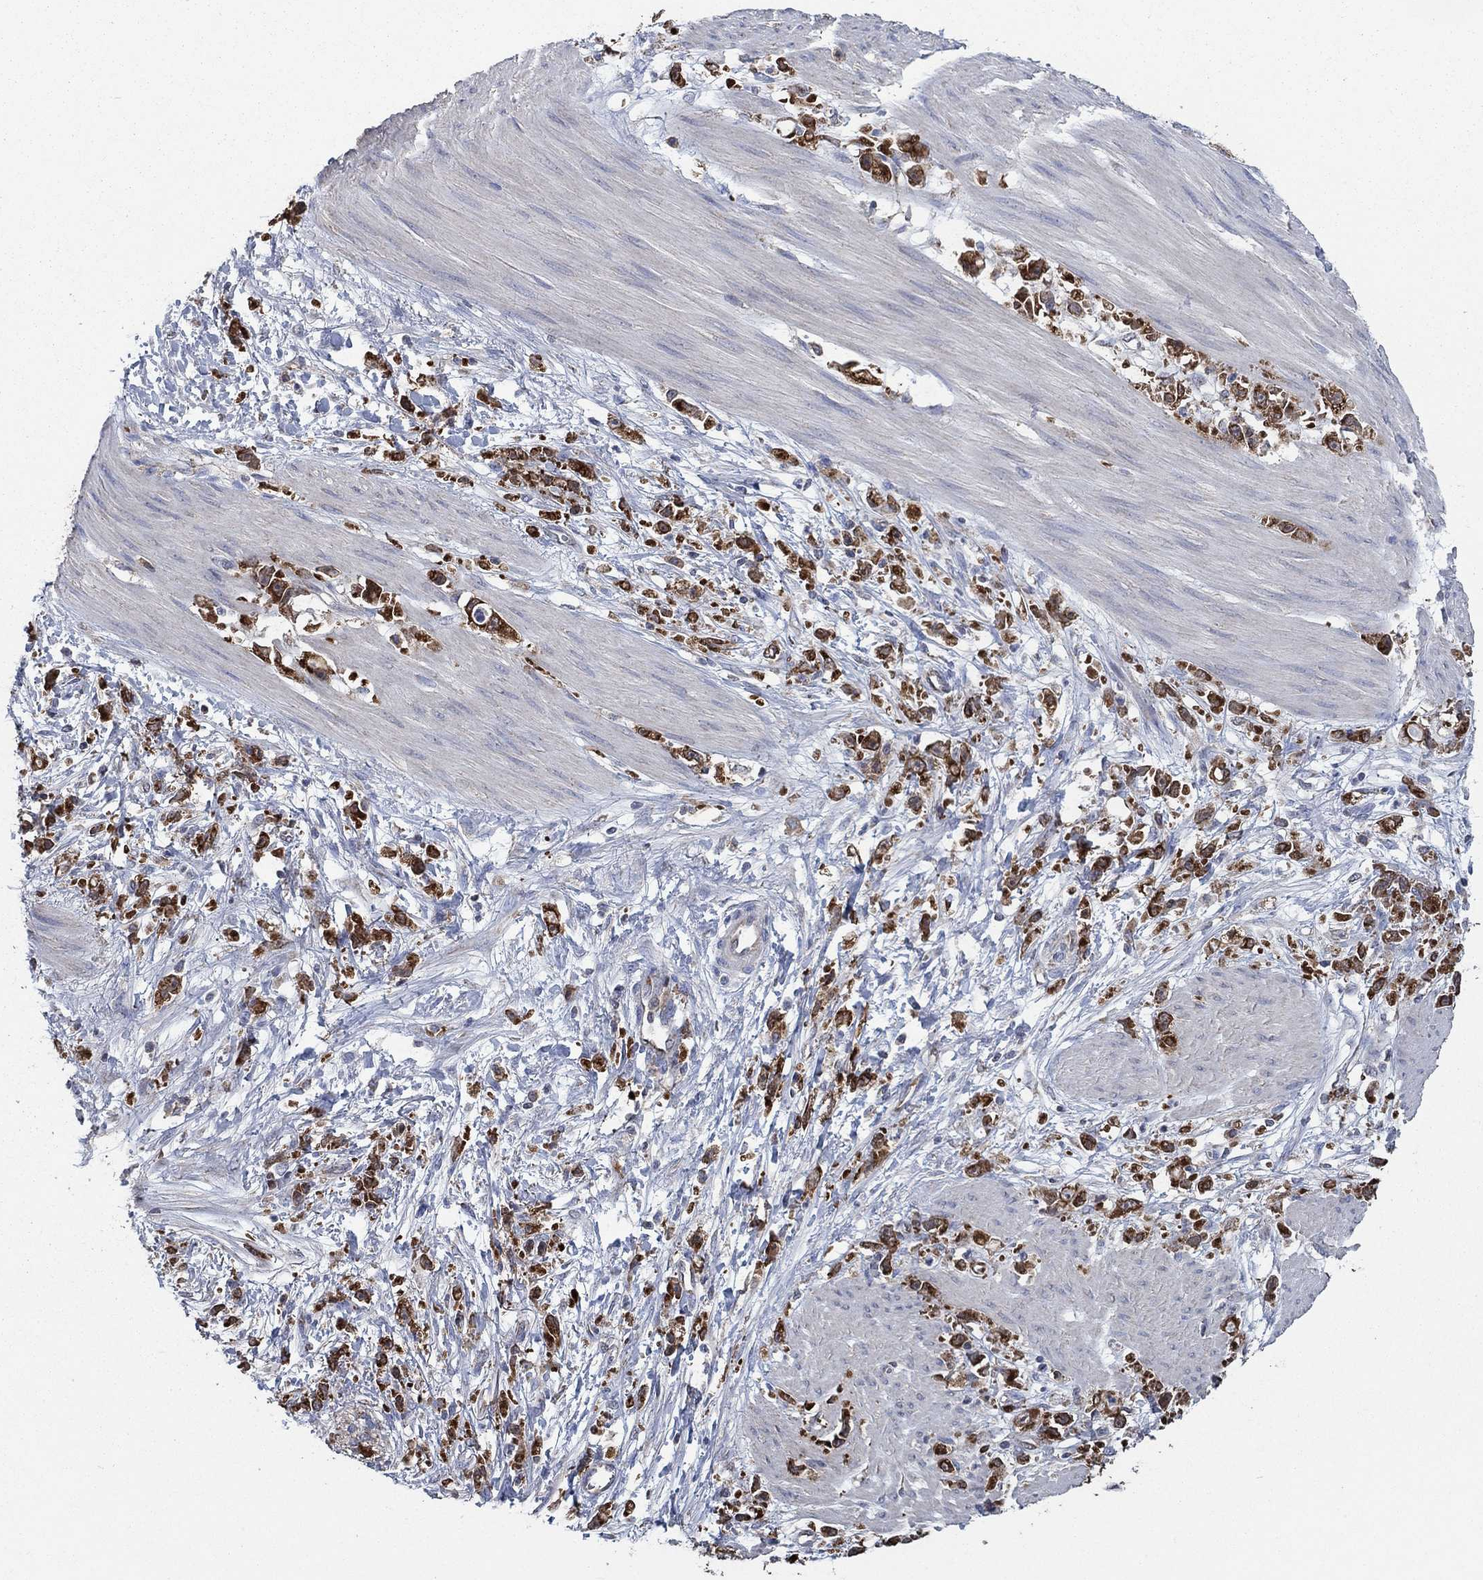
{"staining": {"intensity": "strong", "quantity": ">75%", "location": "cytoplasmic/membranous"}, "tissue": "stomach cancer", "cell_type": "Tumor cells", "image_type": "cancer", "snomed": [{"axis": "morphology", "description": "Adenocarcinoma, NOS"}, {"axis": "topography", "description": "Stomach"}], "caption": "Stomach cancer stained for a protein (brown) reveals strong cytoplasmic/membranous positive positivity in about >75% of tumor cells.", "gene": "HID1", "patient": {"sex": "female", "age": 59}}